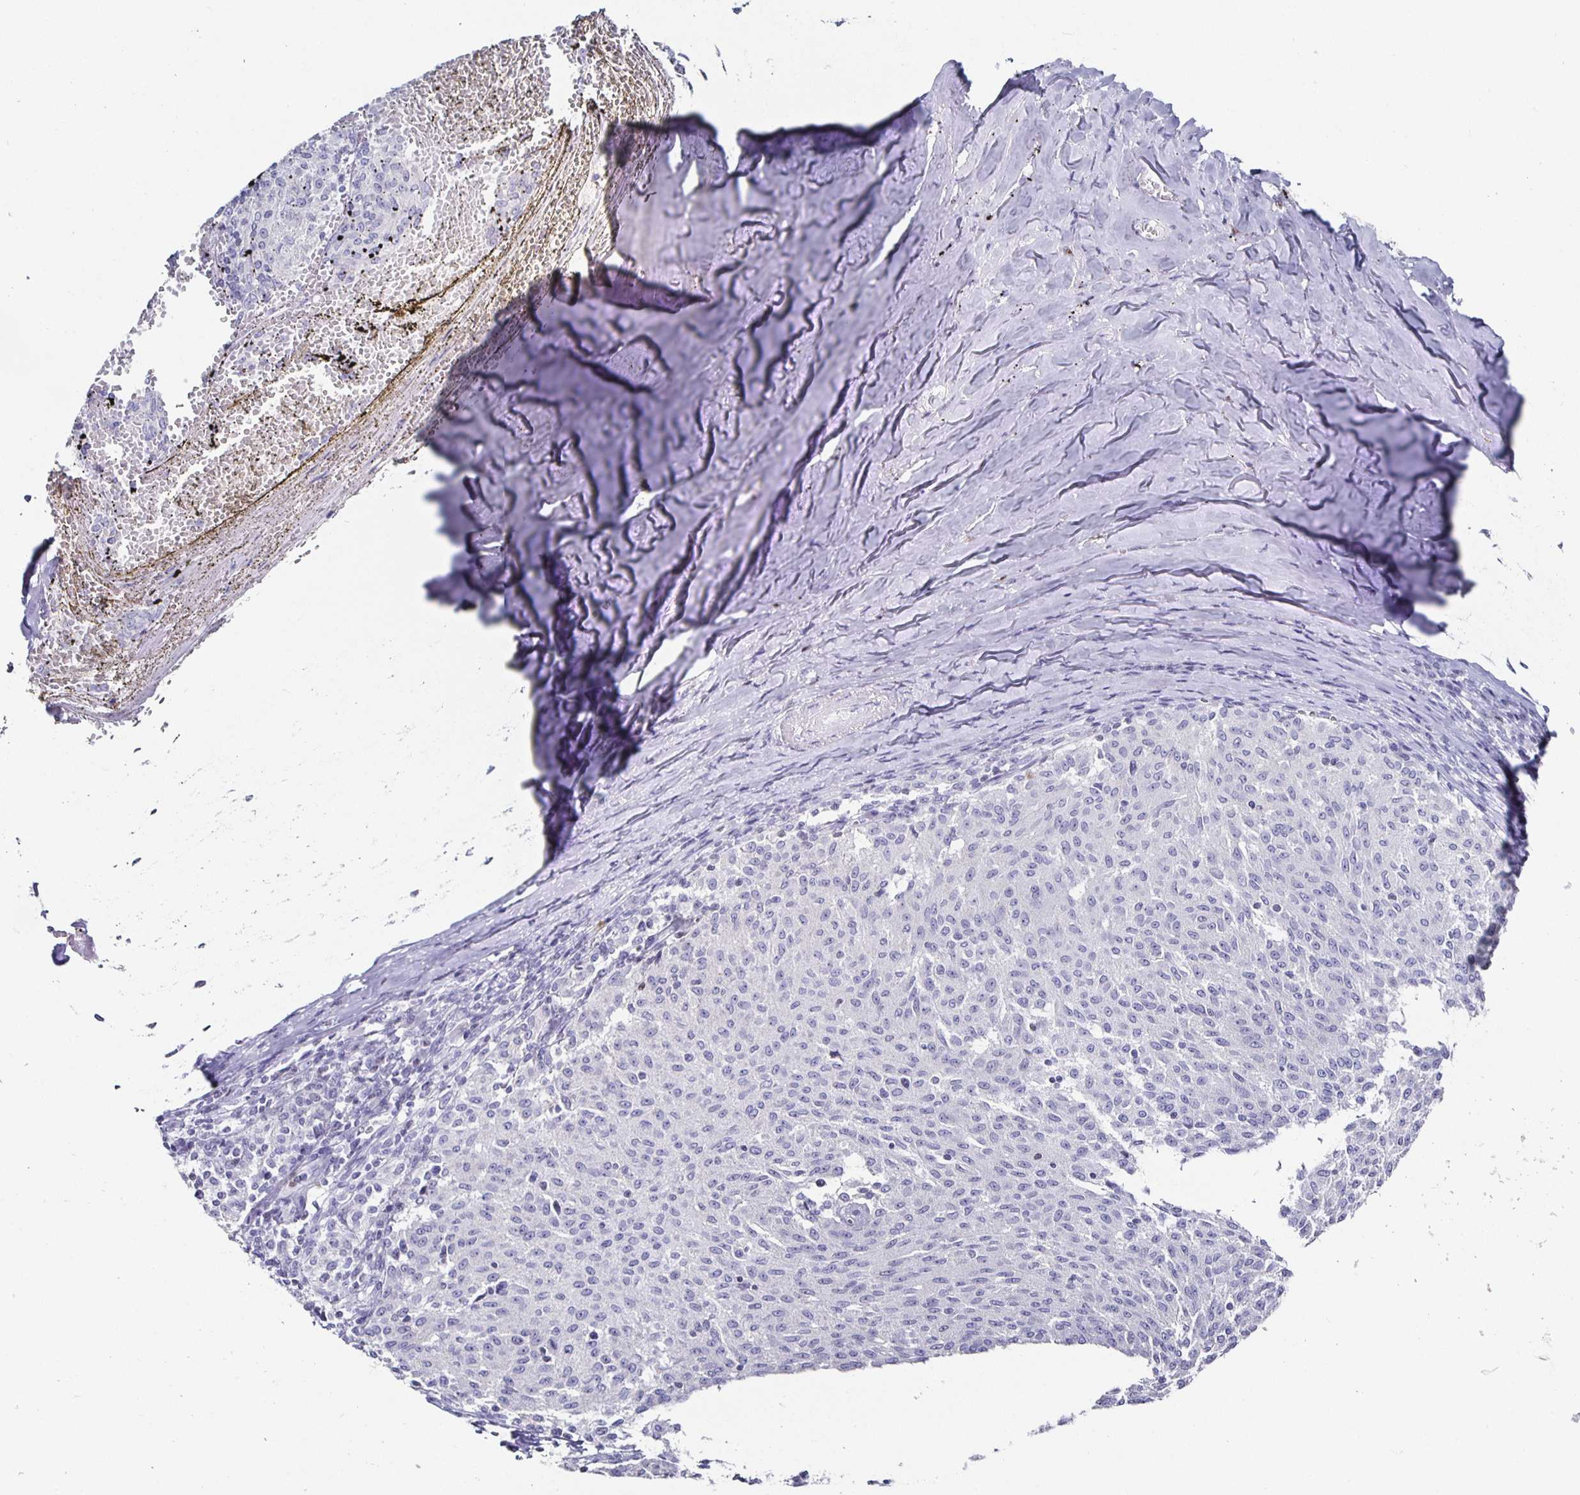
{"staining": {"intensity": "negative", "quantity": "none", "location": "none"}, "tissue": "melanoma", "cell_type": "Tumor cells", "image_type": "cancer", "snomed": [{"axis": "morphology", "description": "Malignant melanoma, NOS"}, {"axis": "topography", "description": "Skin"}], "caption": "An image of melanoma stained for a protein exhibits no brown staining in tumor cells.", "gene": "RUNX2", "patient": {"sex": "female", "age": 72}}